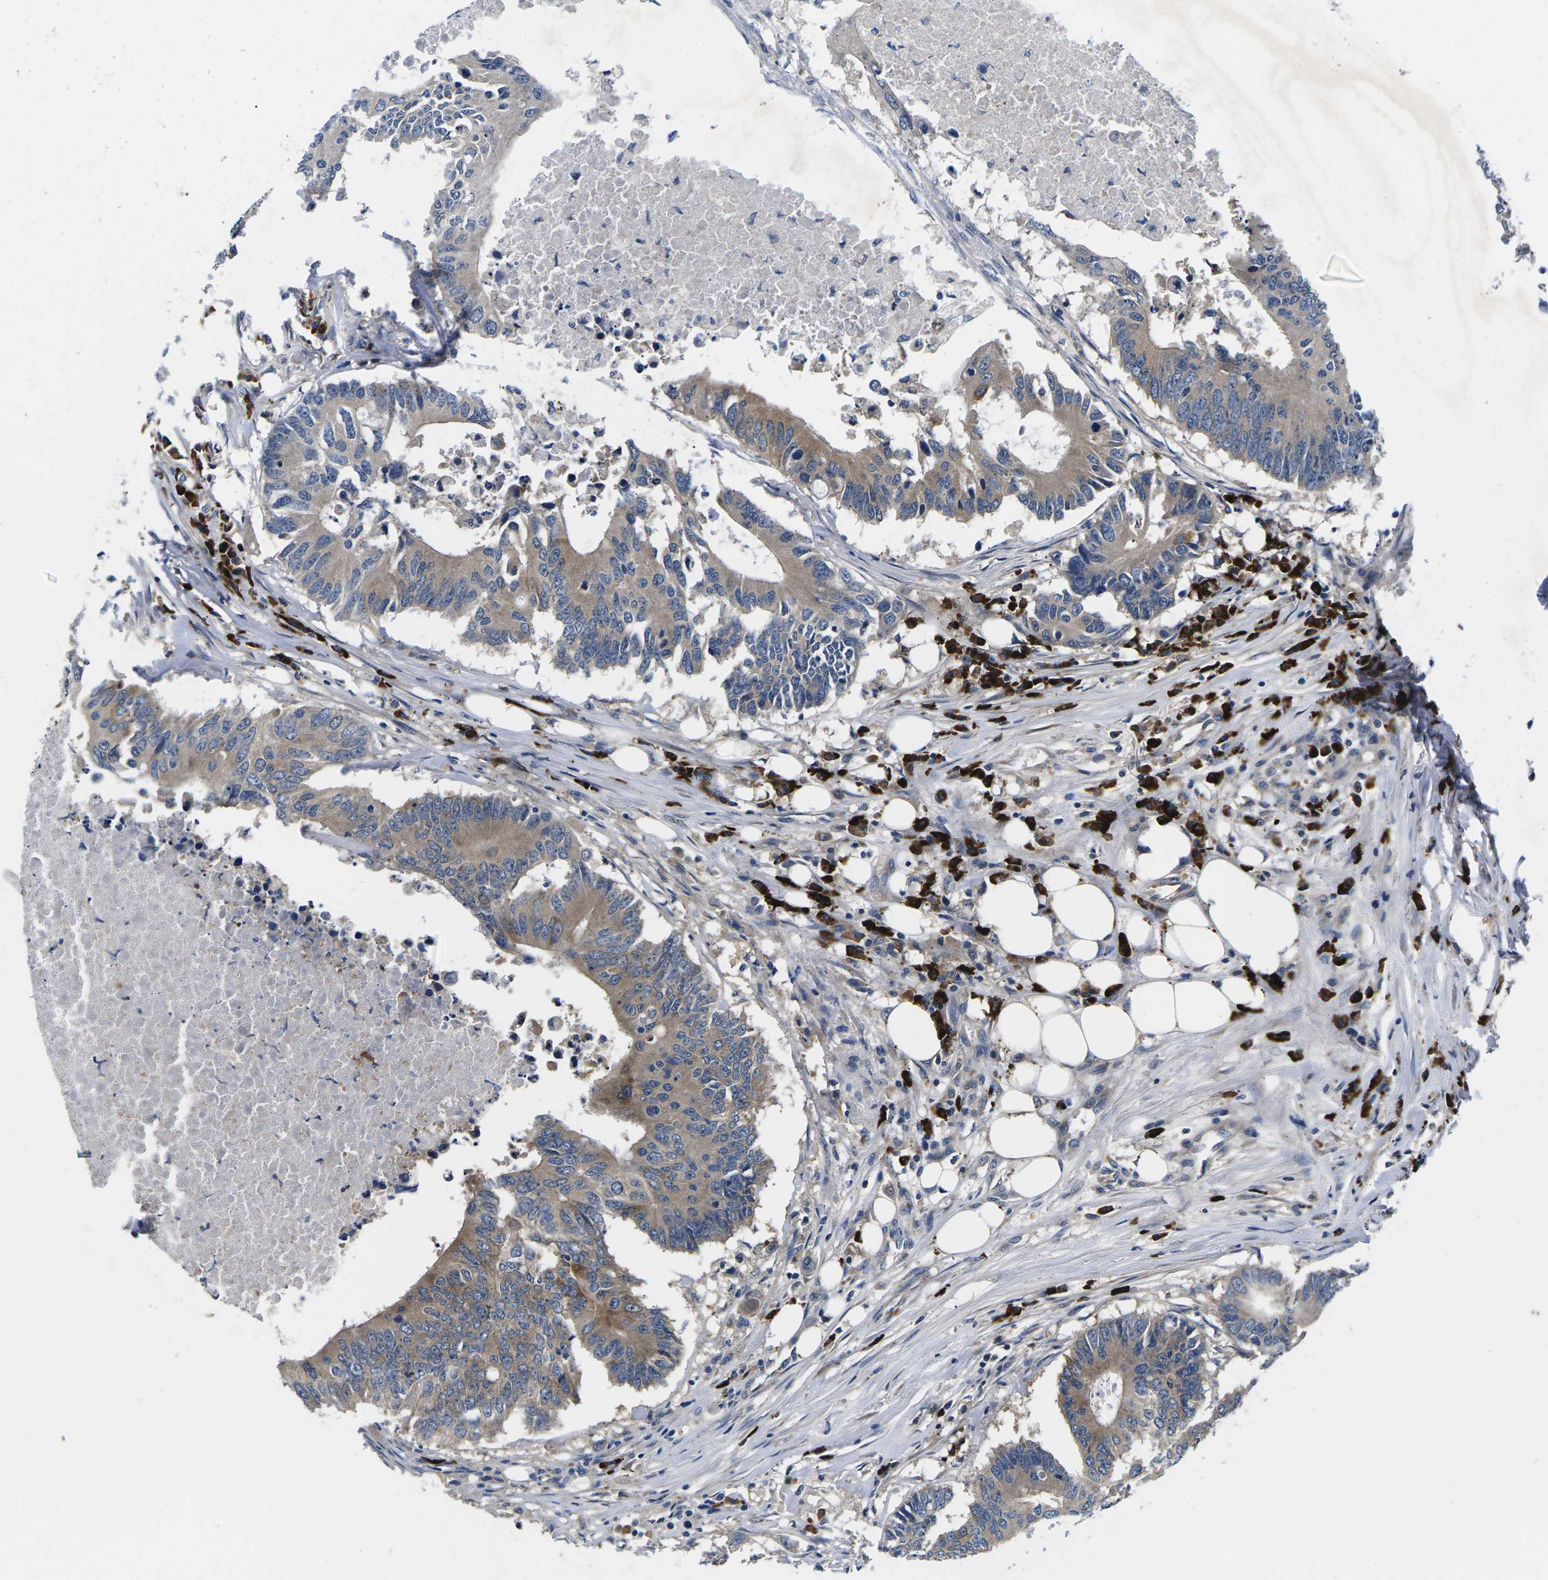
{"staining": {"intensity": "weak", "quantity": ">75%", "location": "cytoplasmic/membranous"}, "tissue": "colorectal cancer", "cell_type": "Tumor cells", "image_type": "cancer", "snomed": [{"axis": "morphology", "description": "Adenocarcinoma, NOS"}, {"axis": "topography", "description": "Colon"}], "caption": "A brown stain labels weak cytoplasmic/membranous expression of a protein in colorectal adenocarcinoma tumor cells.", "gene": "PLCE1", "patient": {"sex": "male", "age": 71}}